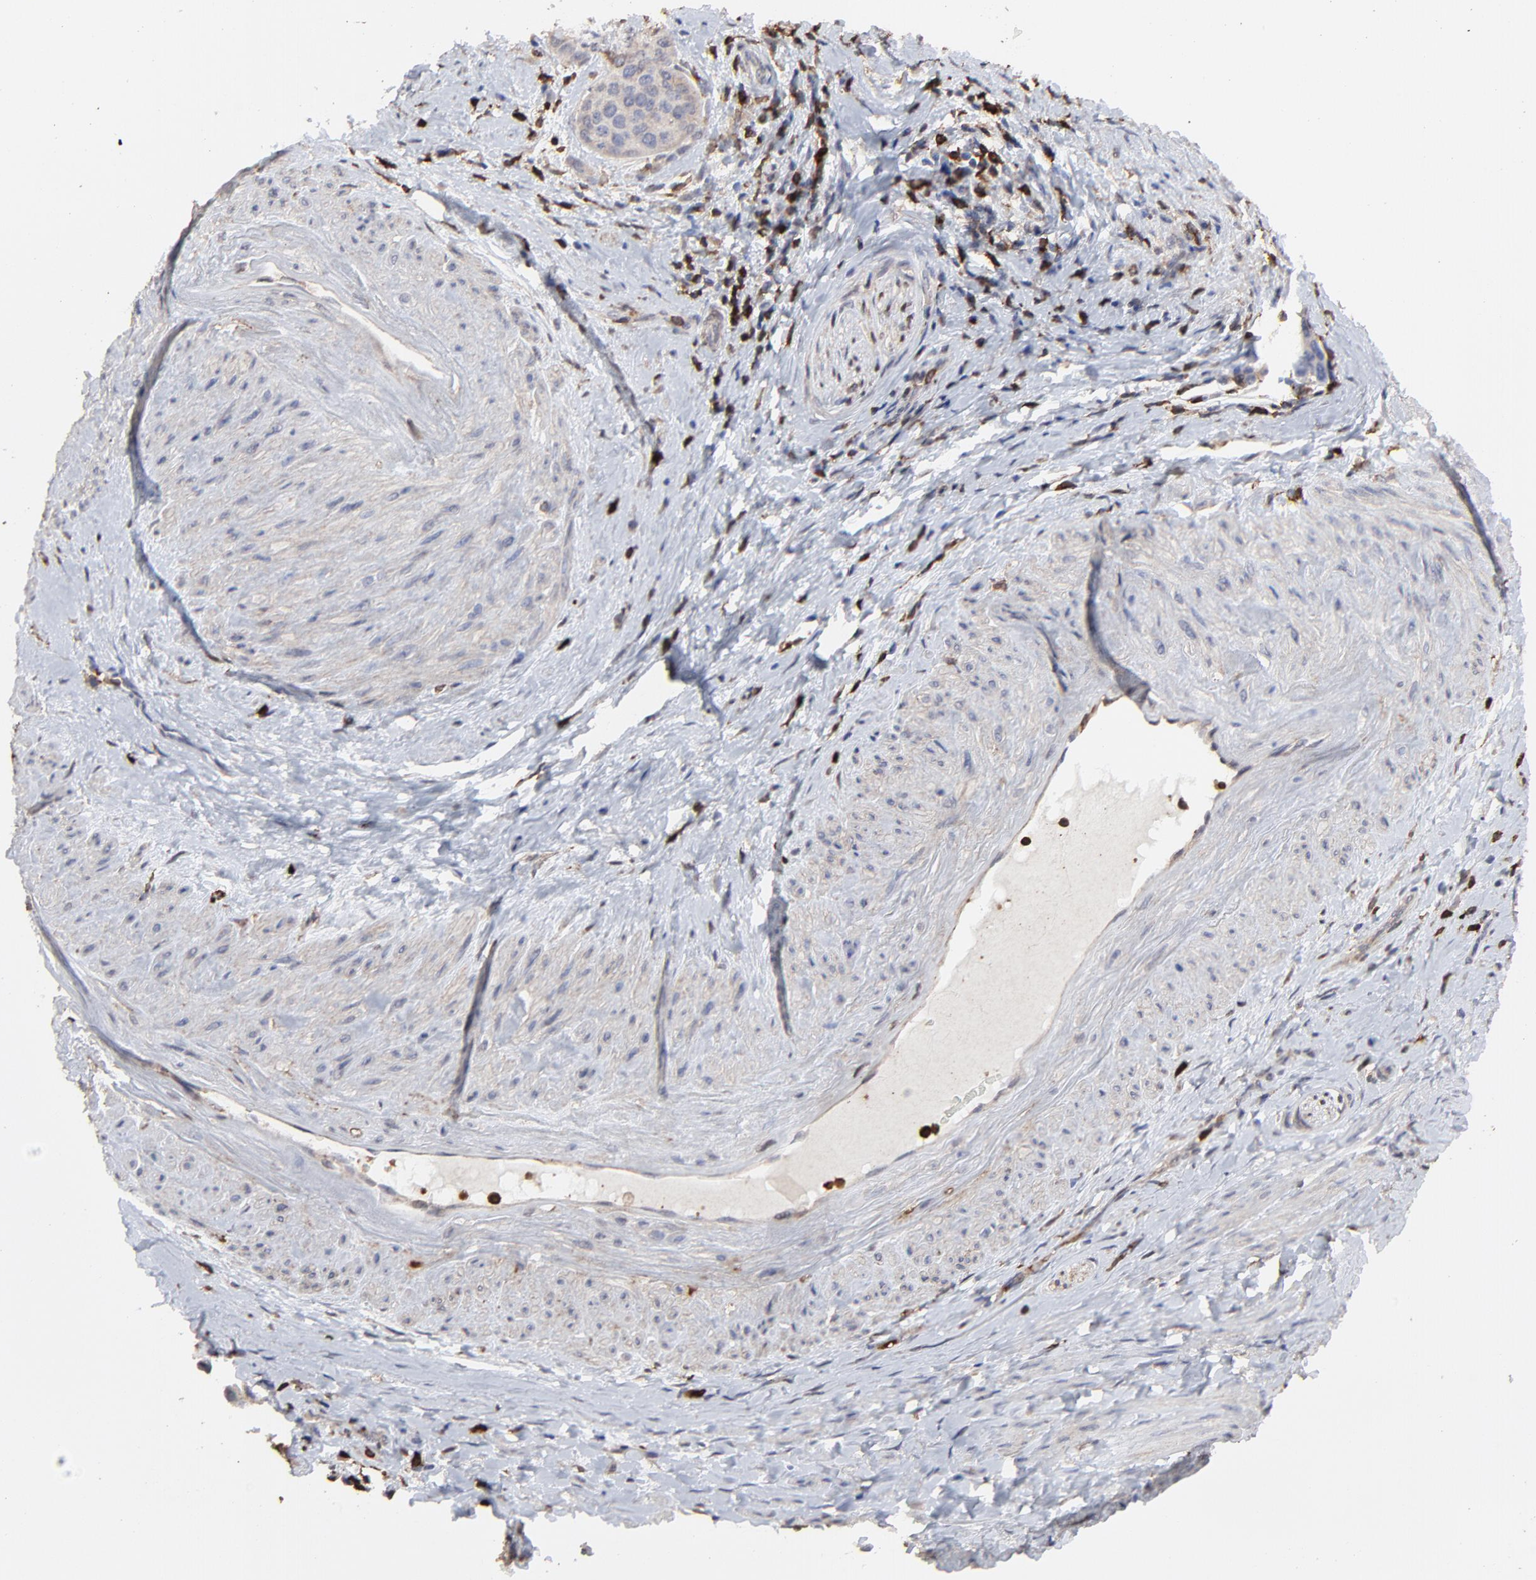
{"staining": {"intensity": "negative", "quantity": "none", "location": "none"}, "tissue": "cervical cancer", "cell_type": "Tumor cells", "image_type": "cancer", "snomed": [{"axis": "morphology", "description": "Squamous cell carcinoma, NOS"}, {"axis": "topography", "description": "Cervix"}], "caption": "A histopathology image of human cervical cancer is negative for staining in tumor cells. (Brightfield microscopy of DAB immunohistochemistry (IHC) at high magnification).", "gene": "SLC6A14", "patient": {"sex": "female", "age": 54}}